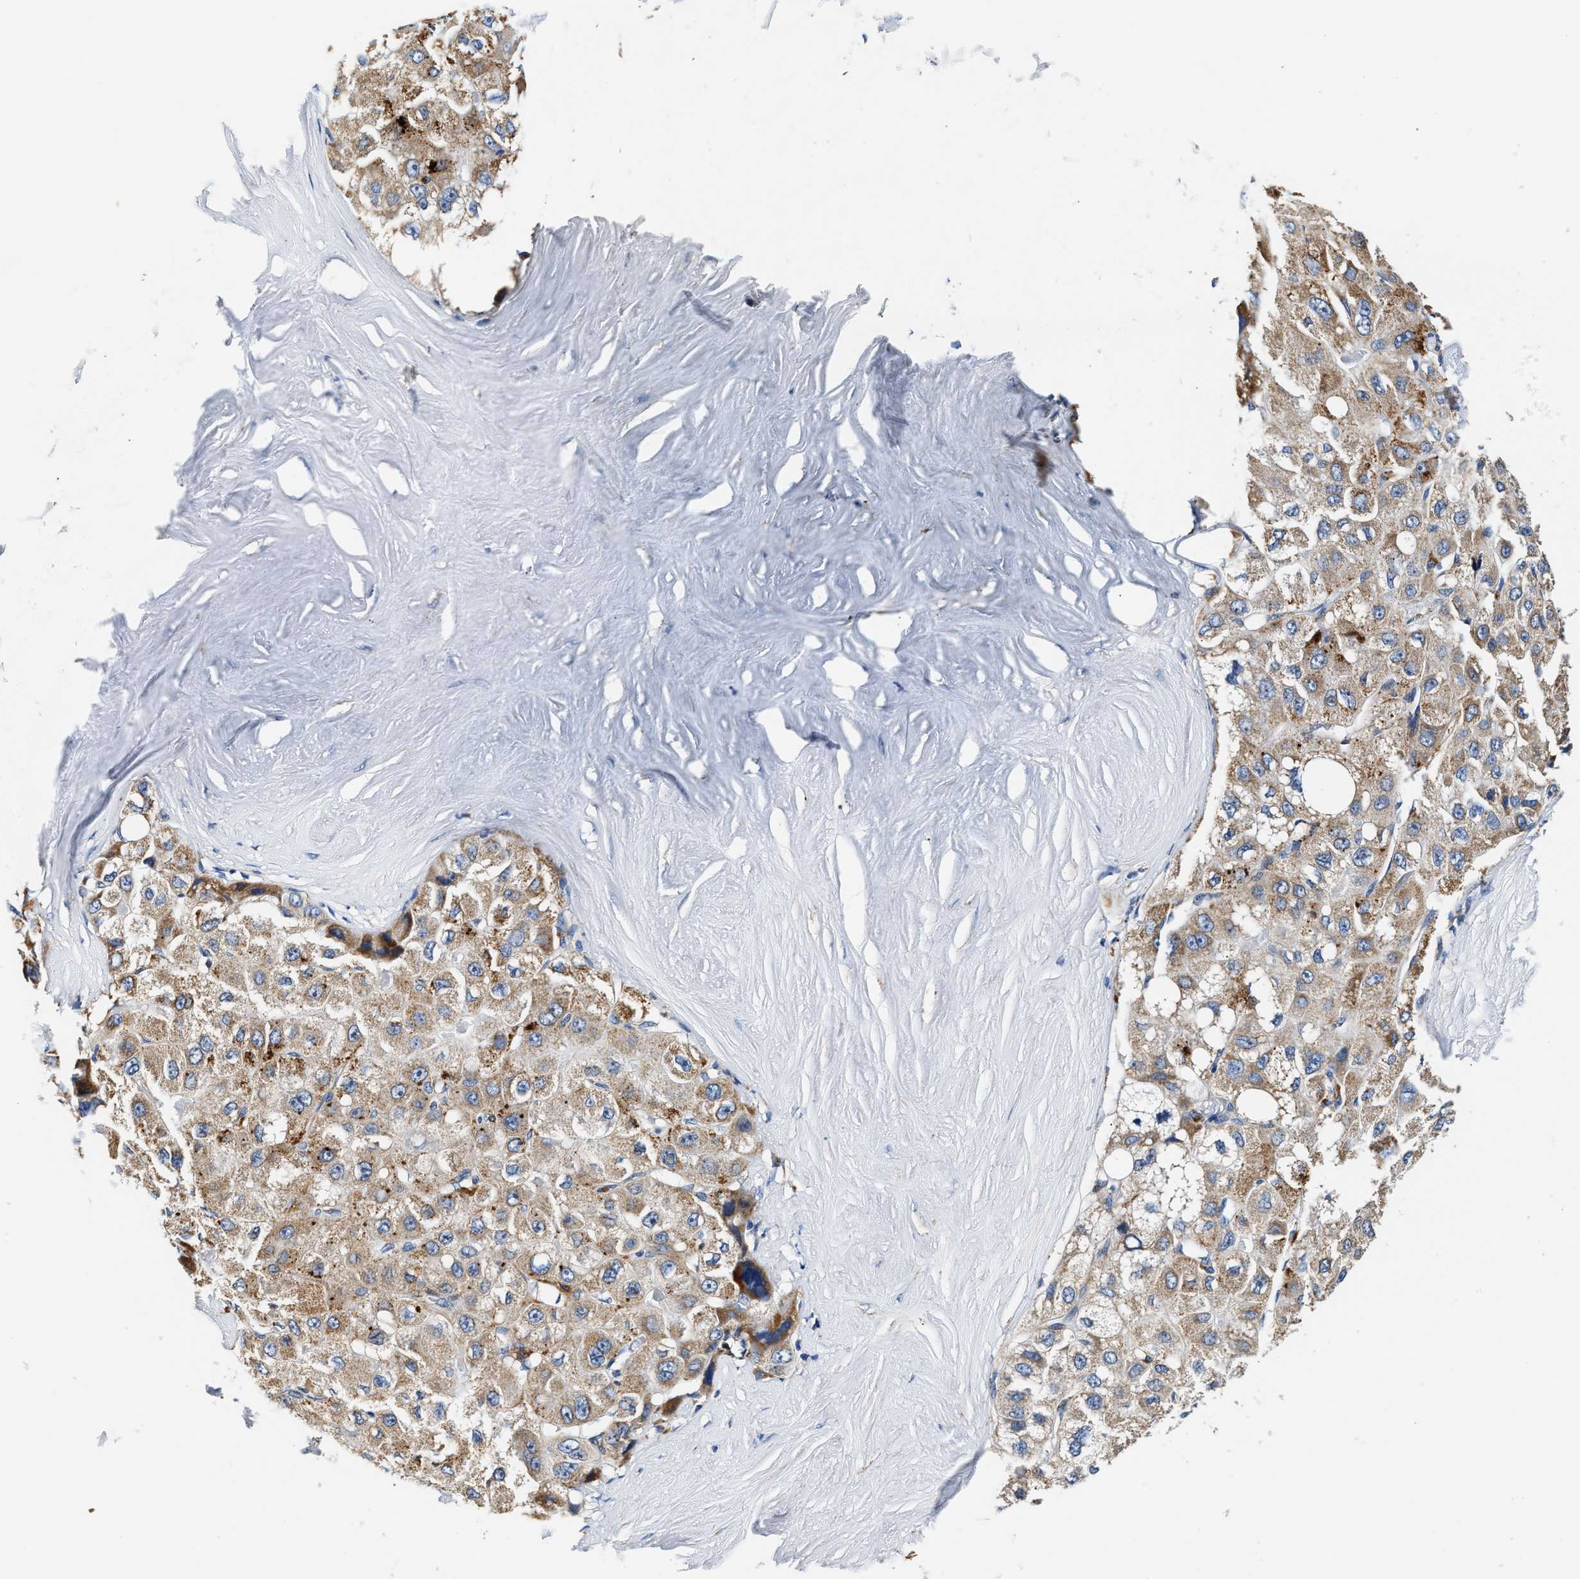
{"staining": {"intensity": "moderate", "quantity": ">75%", "location": "cytoplasmic/membranous"}, "tissue": "liver cancer", "cell_type": "Tumor cells", "image_type": "cancer", "snomed": [{"axis": "morphology", "description": "Carcinoma, Hepatocellular, NOS"}, {"axis": "topography", "description": "Liver"}], "caption": "Immunohistochemistry (IHC) image of neoplastic tissue: human liver cancer stained using immunohistochemistry exhibits medium levels of moderate protein expression localized specifically in the cytoplasmic/membranous of tumor cells, appearing as a cytoplasmic/membranous brown color.", "gene": "ACADVL", "patient": {"sex": "male", "age": 80}}